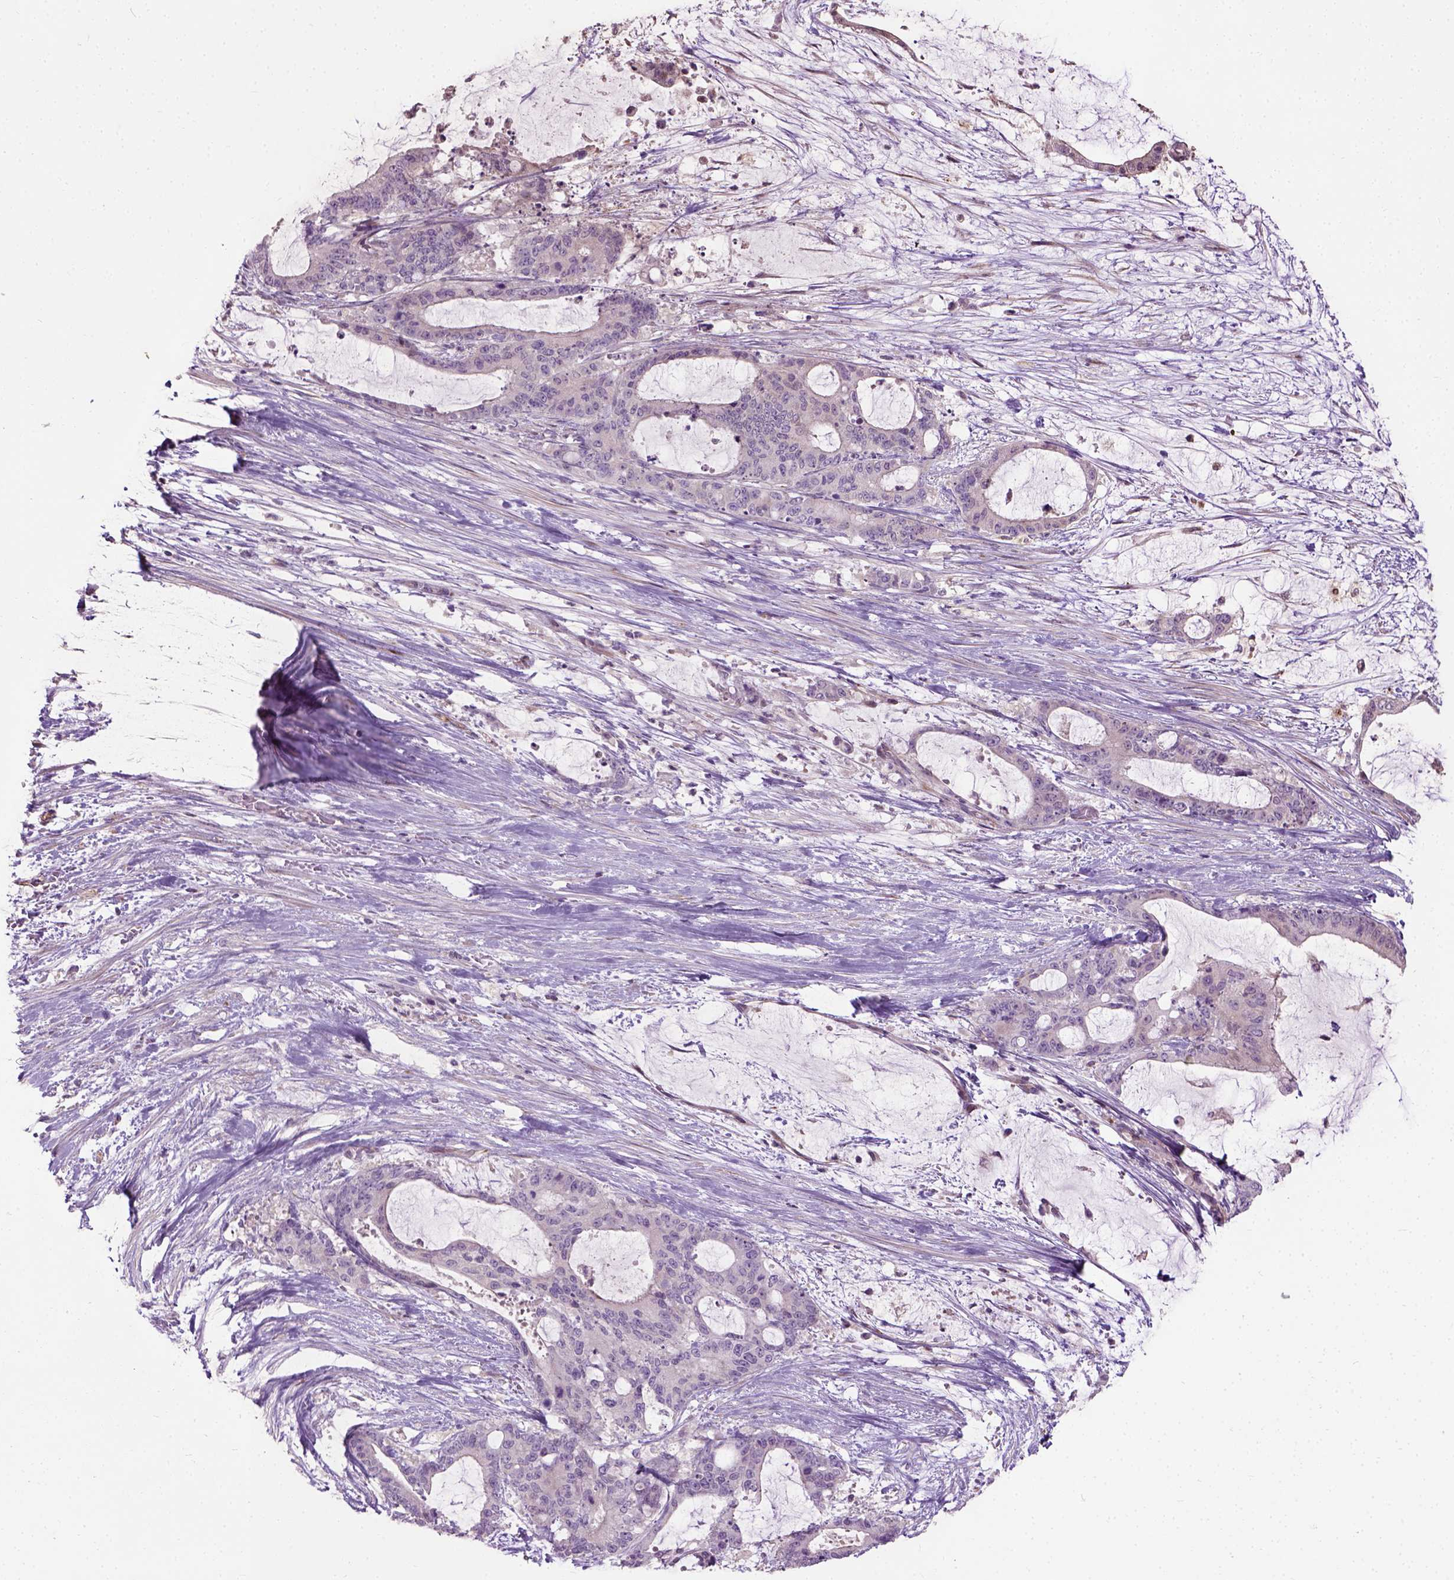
{"staining": {"intensity": "negative", "quantity": "none", "location": "none"}, "tissue": "liver cancer", "cell_type": "Tumor cells", "image_type": "cancer", "snomed": [{"axis": "morphology", "description": "Normal tissue, NOS"}, {"axis": "morphology", "description": "Cholangiocarcinoma"}, {"axis": "topography", "description": "Liver"}, {"axis": "topography", "description": "Peripheral nerve tissue"}], "caption": "This is a image of immunohistochemistry (IHC) staining of liver cancer (cholangiocarcinoma), which shows no positivity in tumor cells.", "gene": "PKP3", "patient": {"sex": "female", "age": 73}}